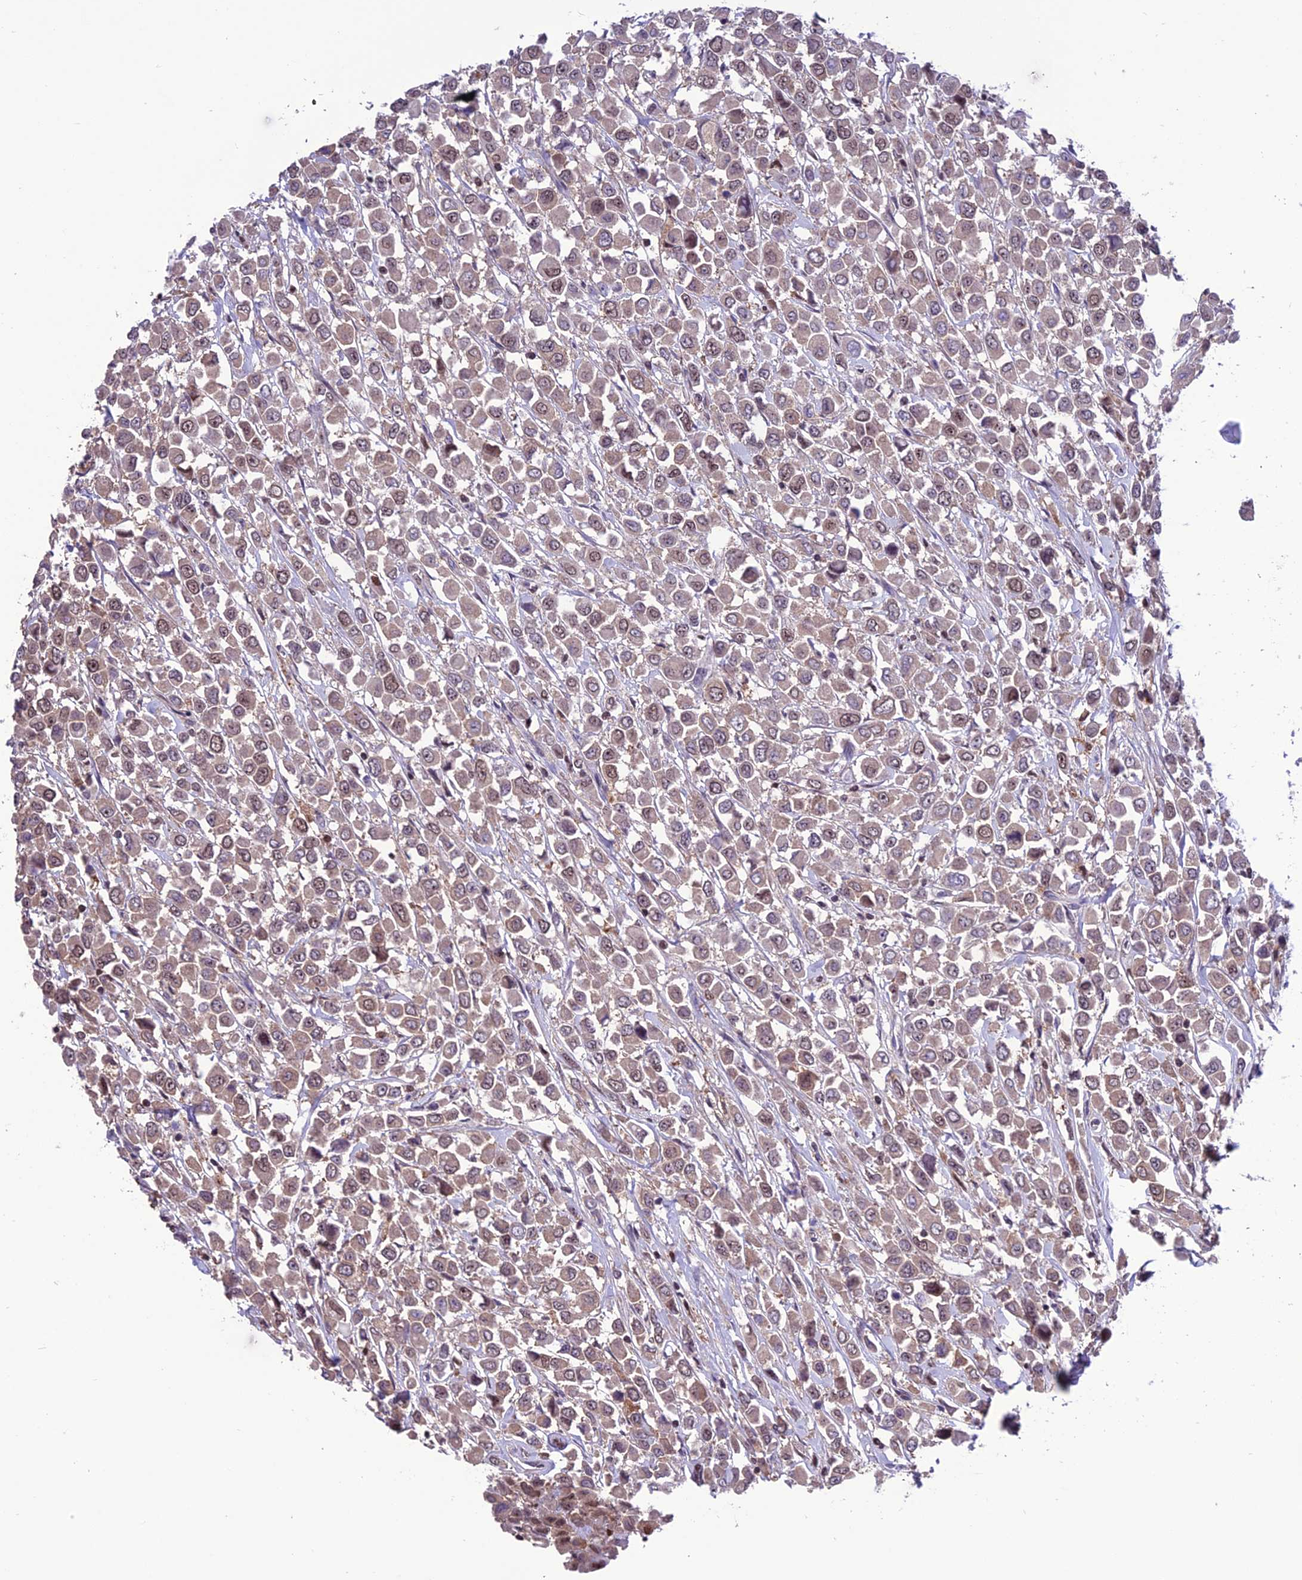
{"staining": {"intensity": "weak", "quantity": ">75%", "location": "cytoplasmic/membranous,nuclear"}, "tissue": "breast cancer", "cell_type": "Tumor cells", "image_type": "cancer", "snomed": [{"axis": "morphology", "description": "Duct carcinoma"}, {"axis": "topography", "description": "Breast"}], "caption": "A brown stain labels weak cytoplasmic/membranous and nuclear positivity of a protein in human breast cancer (invasive ductal carcinoma) tumor cells.", "gene": "MIS12", "patient": {"sex": "female", "age": 61}}